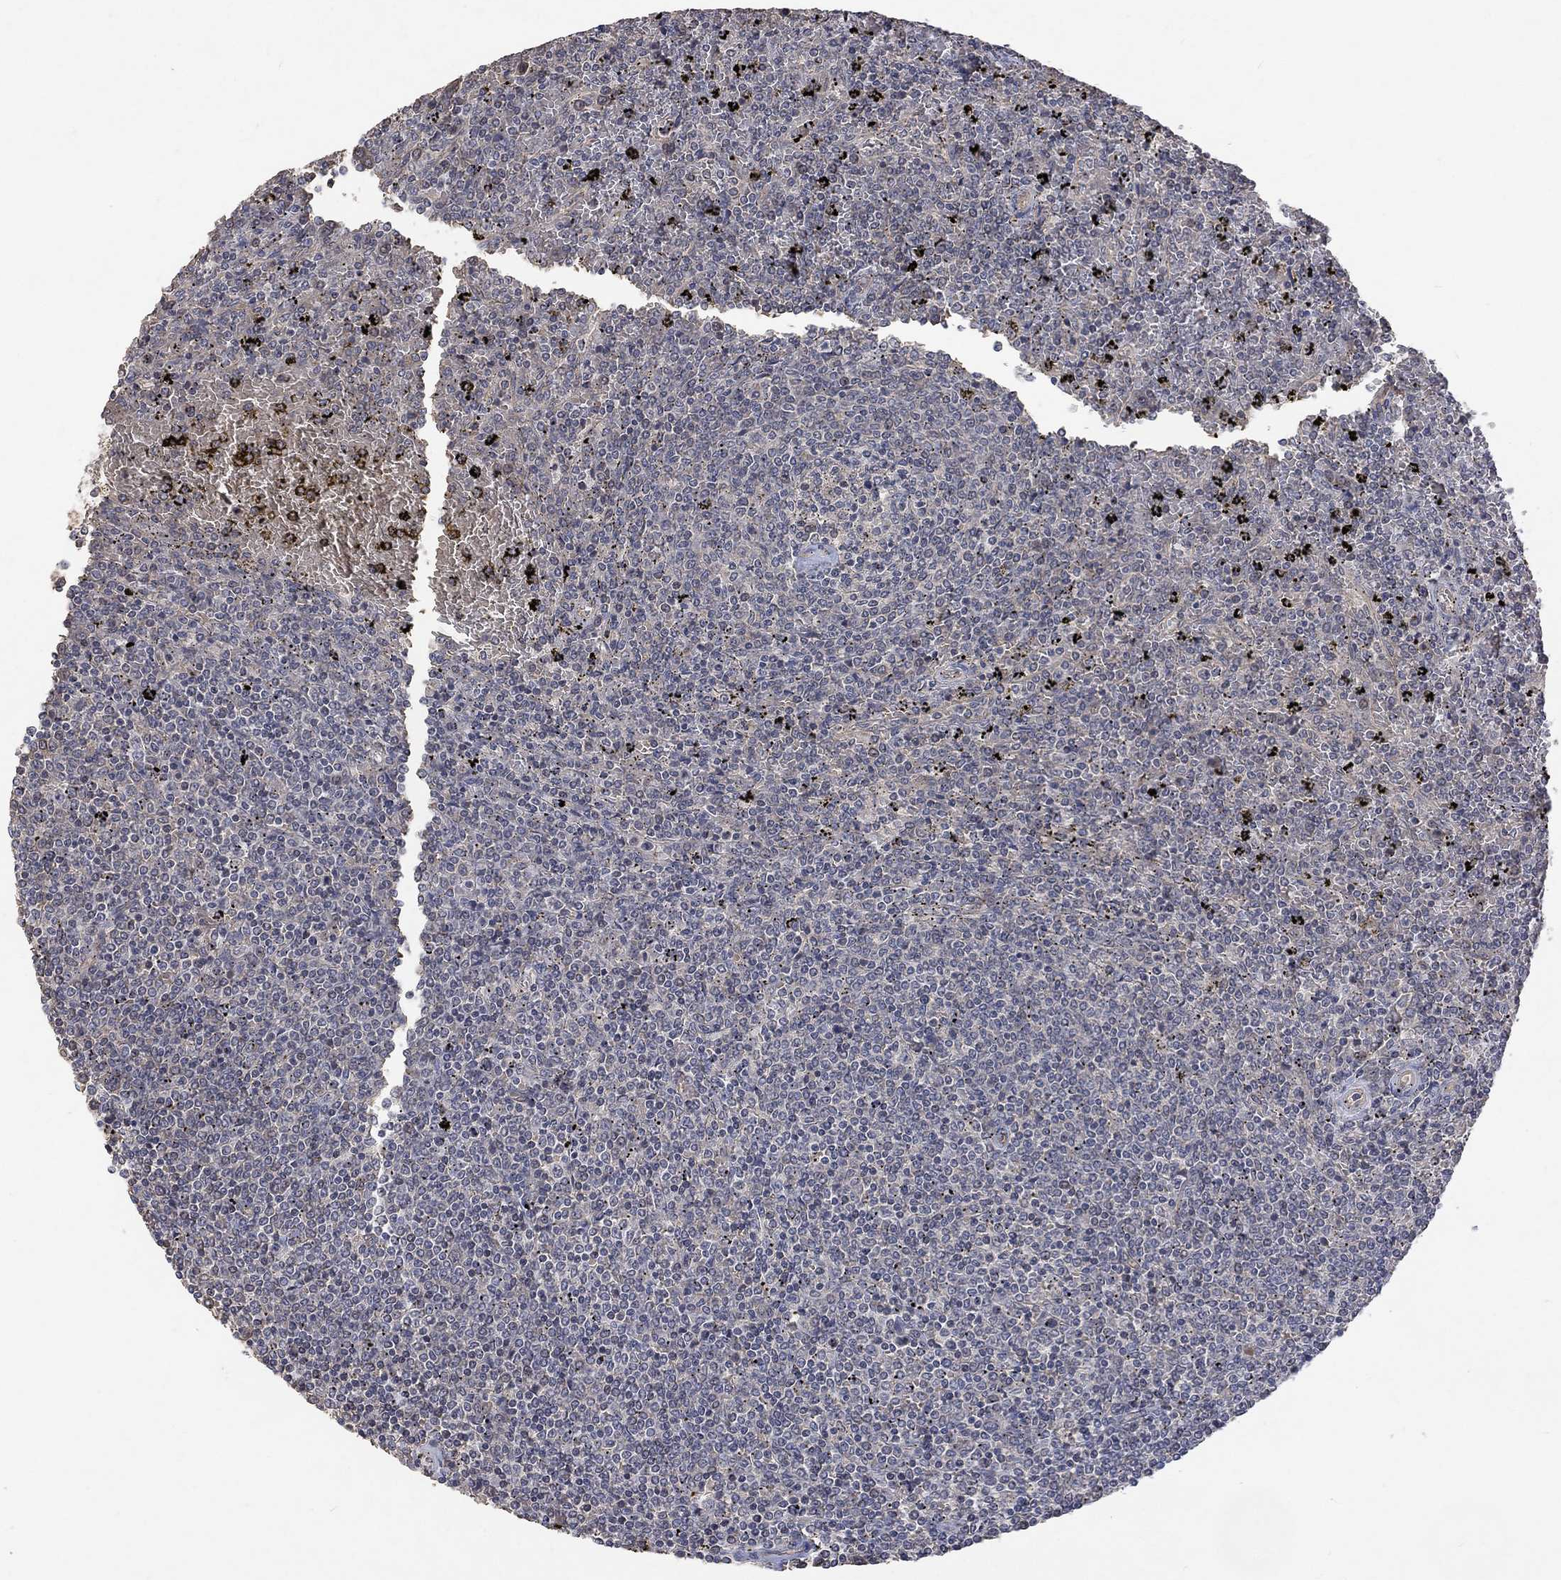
{"staining": {"intensity": "negative", "quantity": "none", "location": "none"}, "tissue": "lymphoma", "cell_type": "Tumor cells", "image_type": "cancer", "snomed": [{"axis": "morphology", "description": "Malignant lymphoma, non-Hodgkin's type, Low grade"}, {"axis": "topography", "description": "Spleen"}], "caption": "Low-grade malignant lymphoma, non-Hodgkin's type was stained to show a protein in brown. There is no significant positivity in tumor cells. (IHC, brightfield microscopy, high magnification).", "gene": "GRIN2D", "patient": {"sex": "female", "age": 77}}